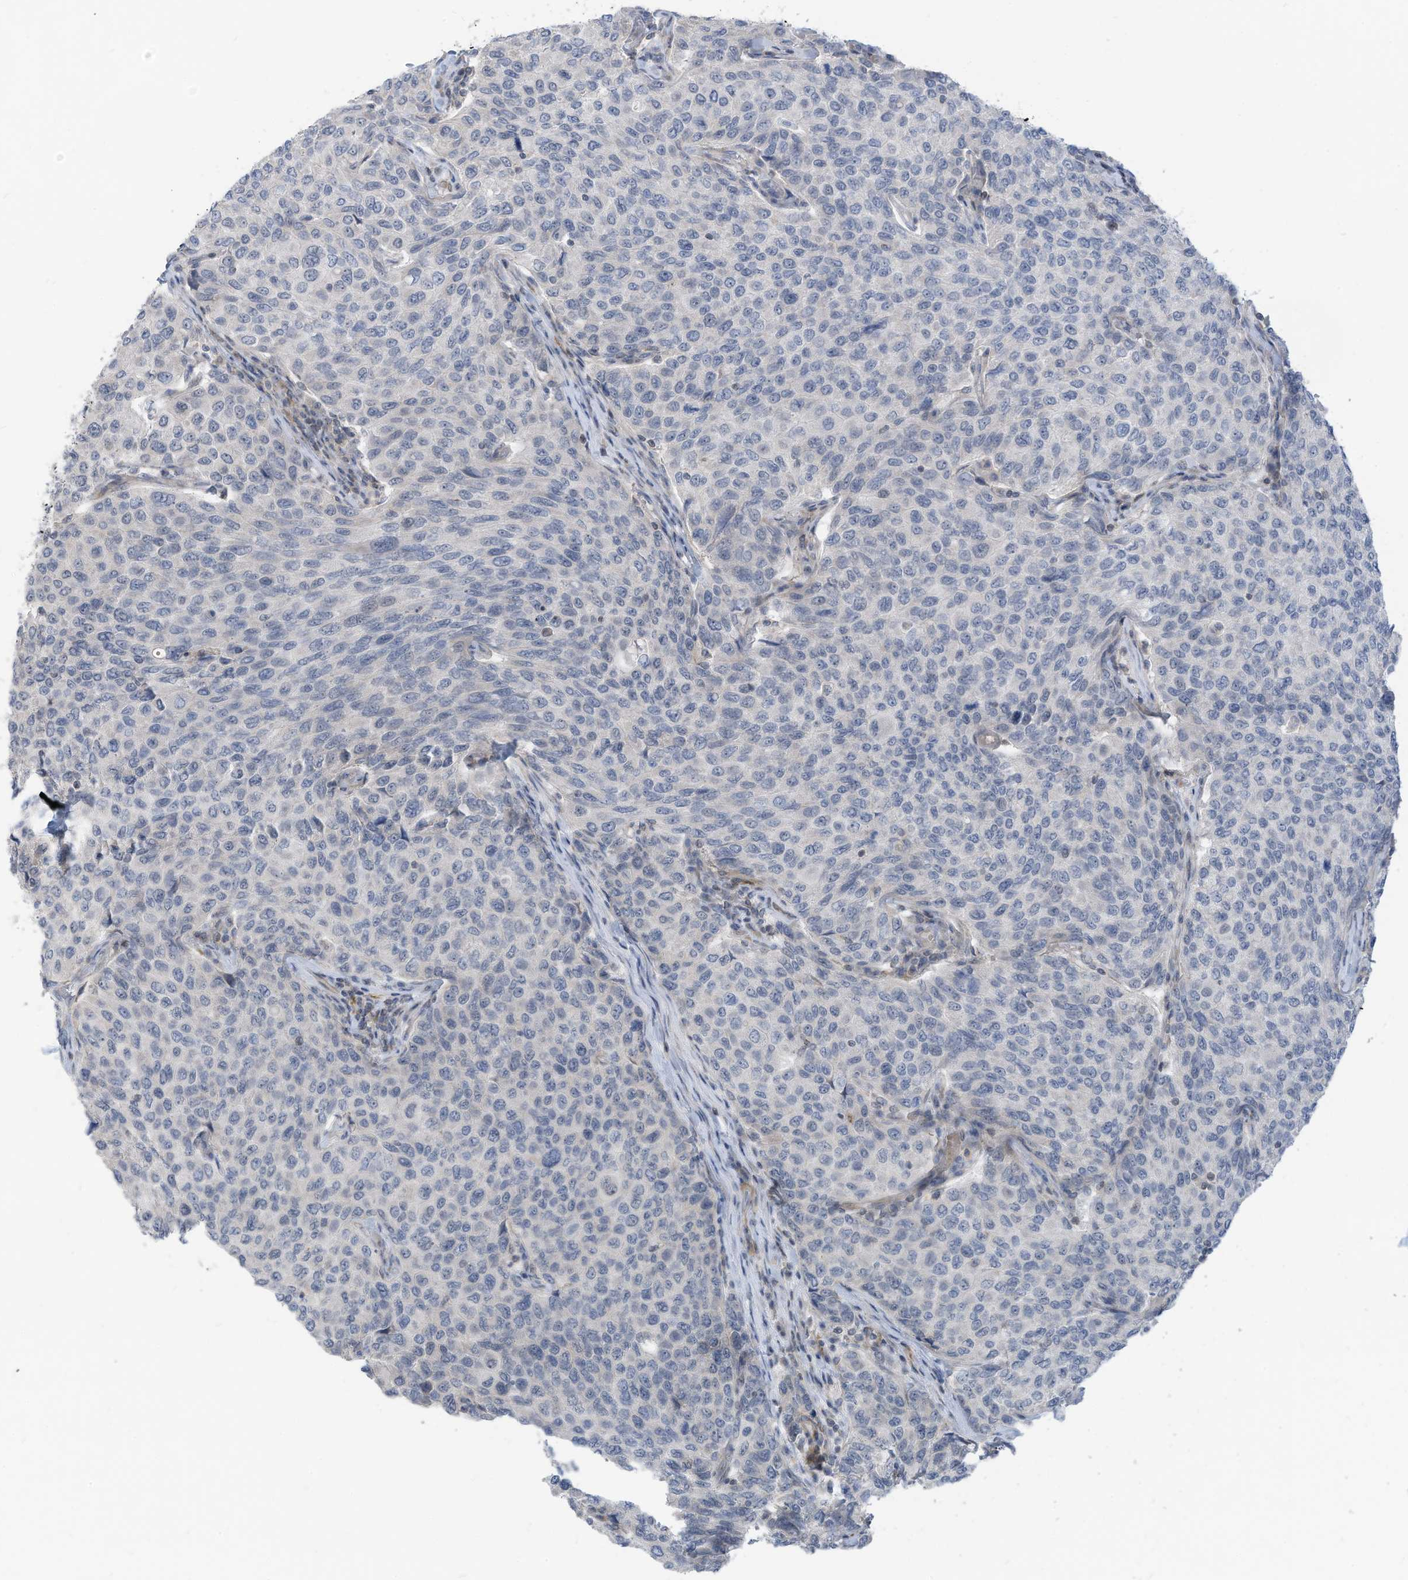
{"staining": {"intensity": "negative", "quantity": "none", "location": "none"}, "tissue": "breast cancer", "cell_type": "Tumor cells", "image_type": "cancer", "snomed": [{"axis": "morphology", "description": "Duct carcinoma"}, {"axis": "topography", "description": "Breast"}], "caption": "Immunohistochemistry of breast cancer displays no staining in tumor cells.", "gene": "GPATCH3", "patient": {"sex": "female", "age": 55}}